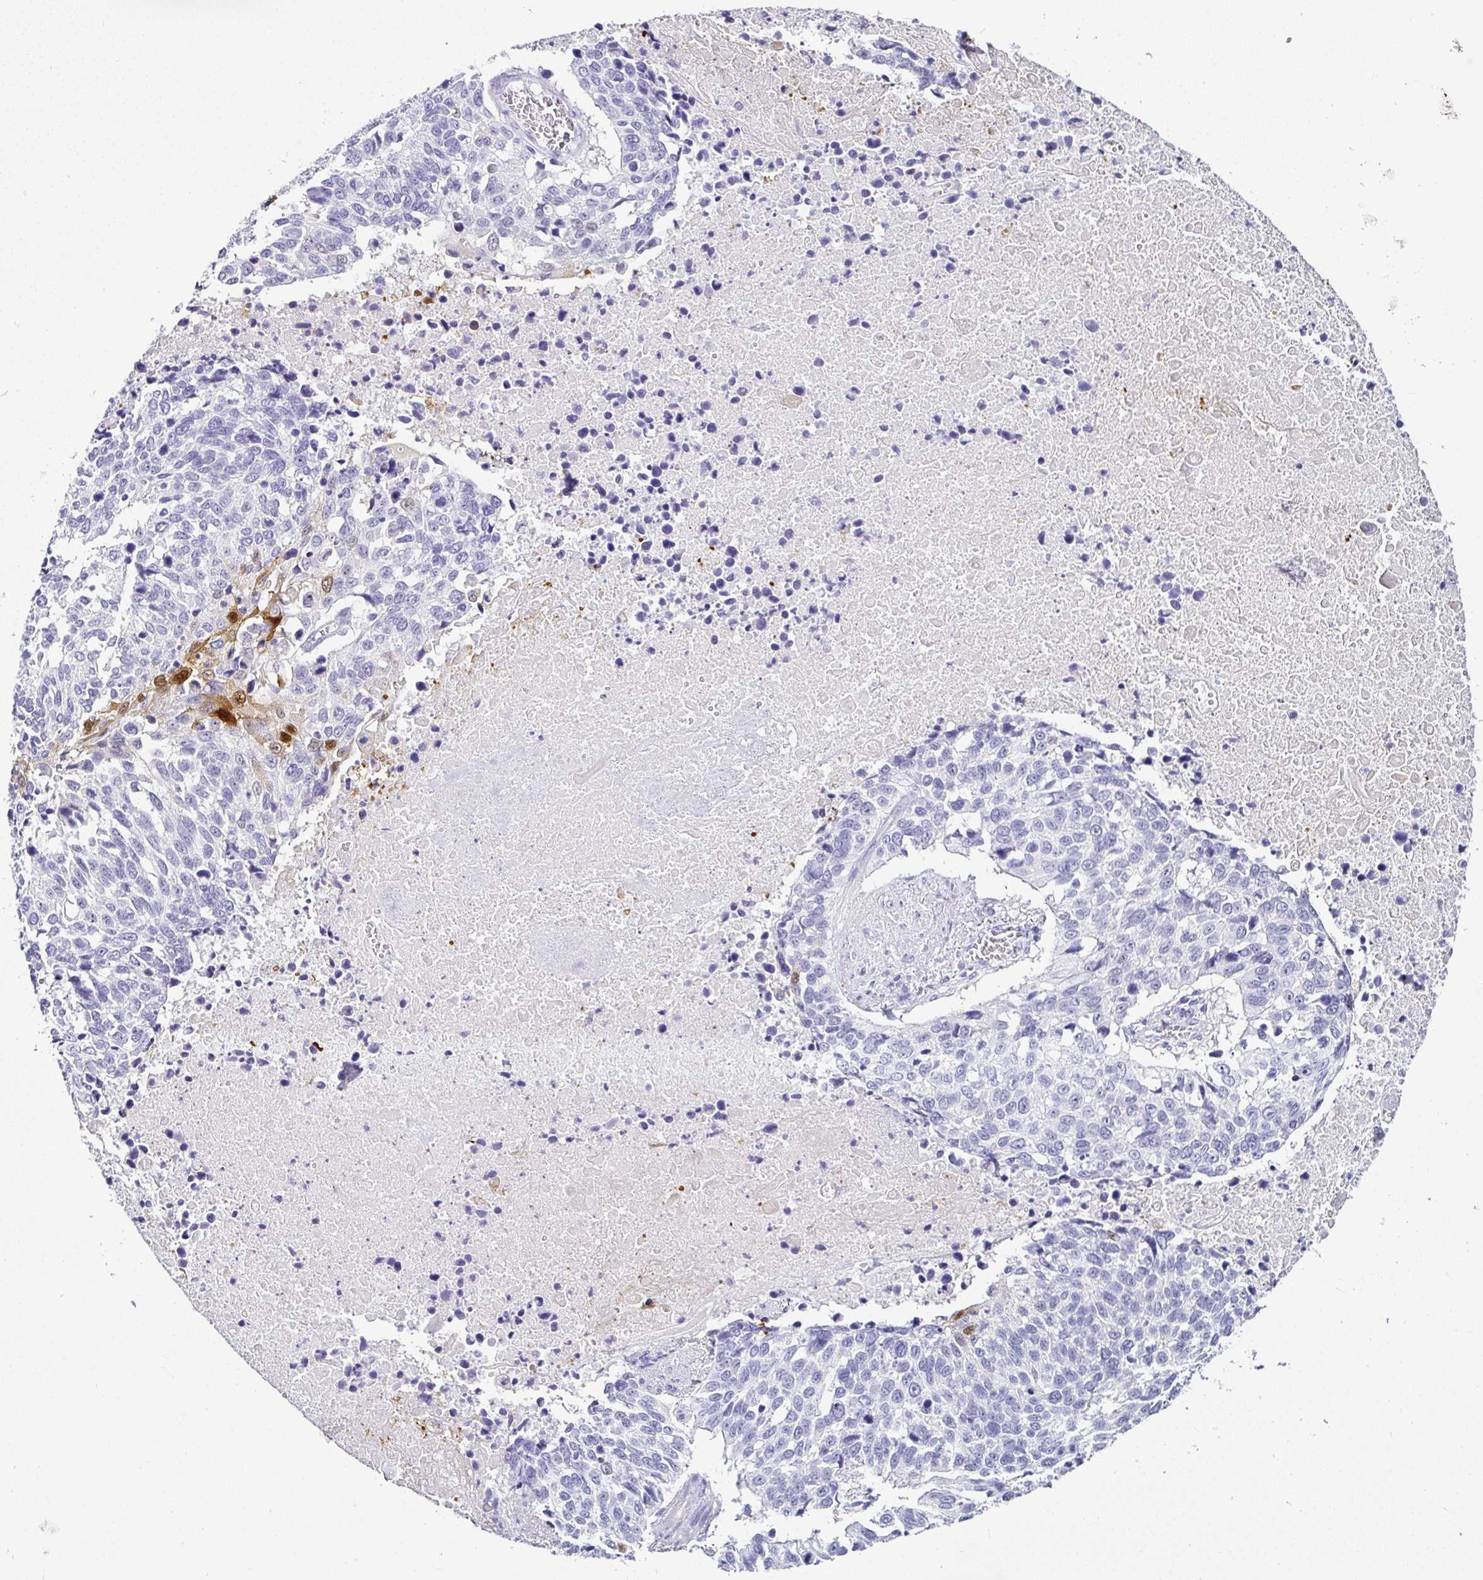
{"staining": {"intensity": "moderate", "quantity": "<25%", "location": "cytoplasmic/membranous,nuclear"}, "tissue": "lung cancer", "cell_type": "Tumor cells", "image_type": "cancer", "snomed": [{"axis": "morphology", "description": "Squamous cell carcinoma, NOS"}, {"axis": "topography", "description": "Lung"}], "caption": "An image of lung cancer stained for a protein shows moderate cytoplasmic/membranous and nuclear brown staining in tumor cells.", "gene": "SERPINB3", "patient": {"sex": "male", "age": 62}}